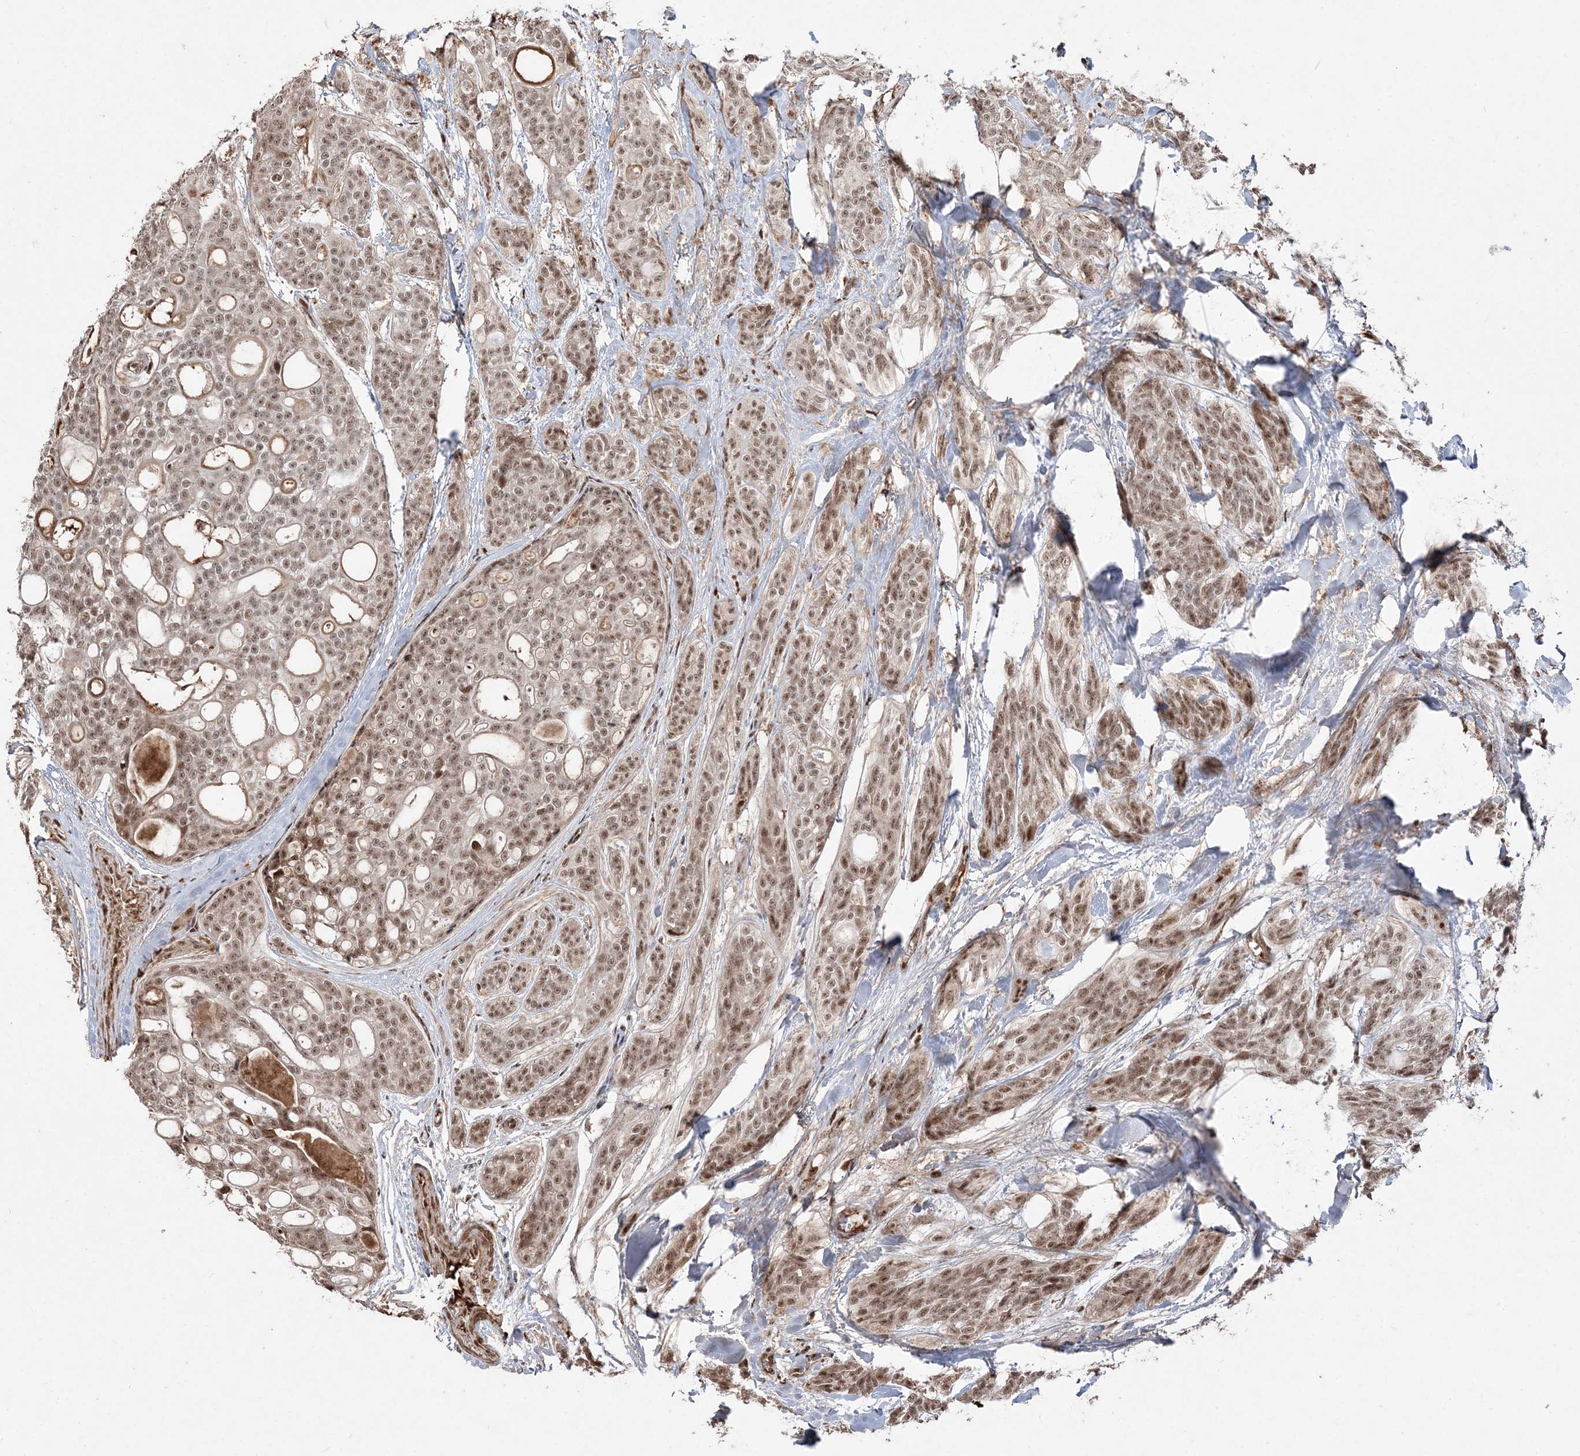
{"staining": {"intensity": "moderate", "quantity": ">75%", "location": "nuclear"}, "tissue": "head and neck cancer", "cell_type": "Tumor cells", "image_type": "cancer", "snomed": [{"axis": "morphology", "description": "Adenocarcinoma, NOS"}, {"axis": "topography", "description": "Head-Neck"}], "caption": "Approximately >75% of tumor cells in head and neck adenocarcinoma show moderate nuclear protein staining as visualized by brown immunohistochemical staining.", "gene": "RBM17", "patient": {"sex": "male", "age": 66}}